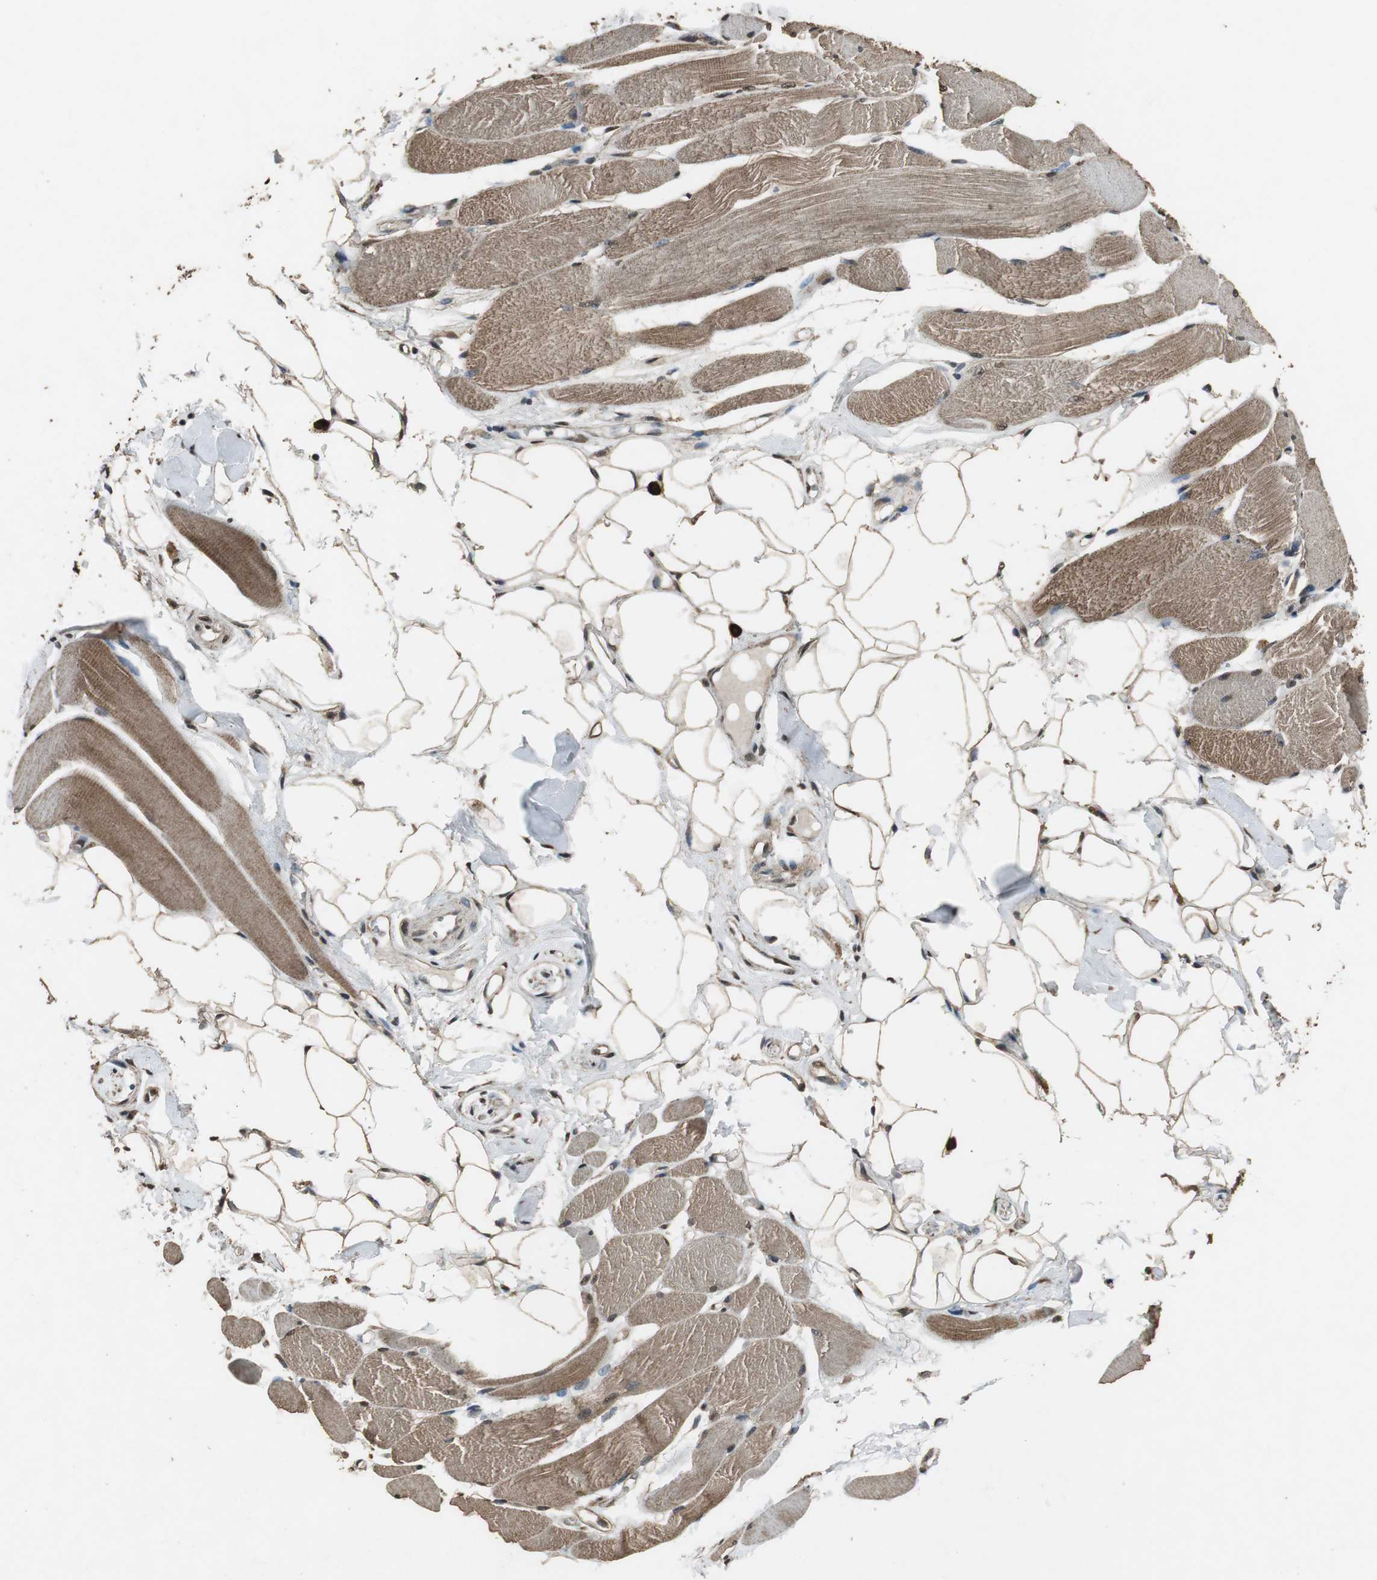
{"staining": {"intensity": "moderate", "quantity": ">75%", "location": "cytoplasmic/membranous,nuclear"}, "tissue": "skeletal muscle", "cell_type": "Myocytes", "image_type": "normal", "snomed": [{"axis": "morphology", "description": "Normal tissue, NOS"}, {"axis": "topography", "description": "Skeletal muscle"}, {"axis": "topography", "description": "Peripheral nerve tissue"}], "caption": "This micrograph demonstrates IHC staining of unremarkable skeletal muscle, with medium moderate cytoplasmic/membranous,nuclear positivity in approximately >75% of myocytes.", "gene": "PPP1R13B", "patient": {"sex": "female", "age": 84}}